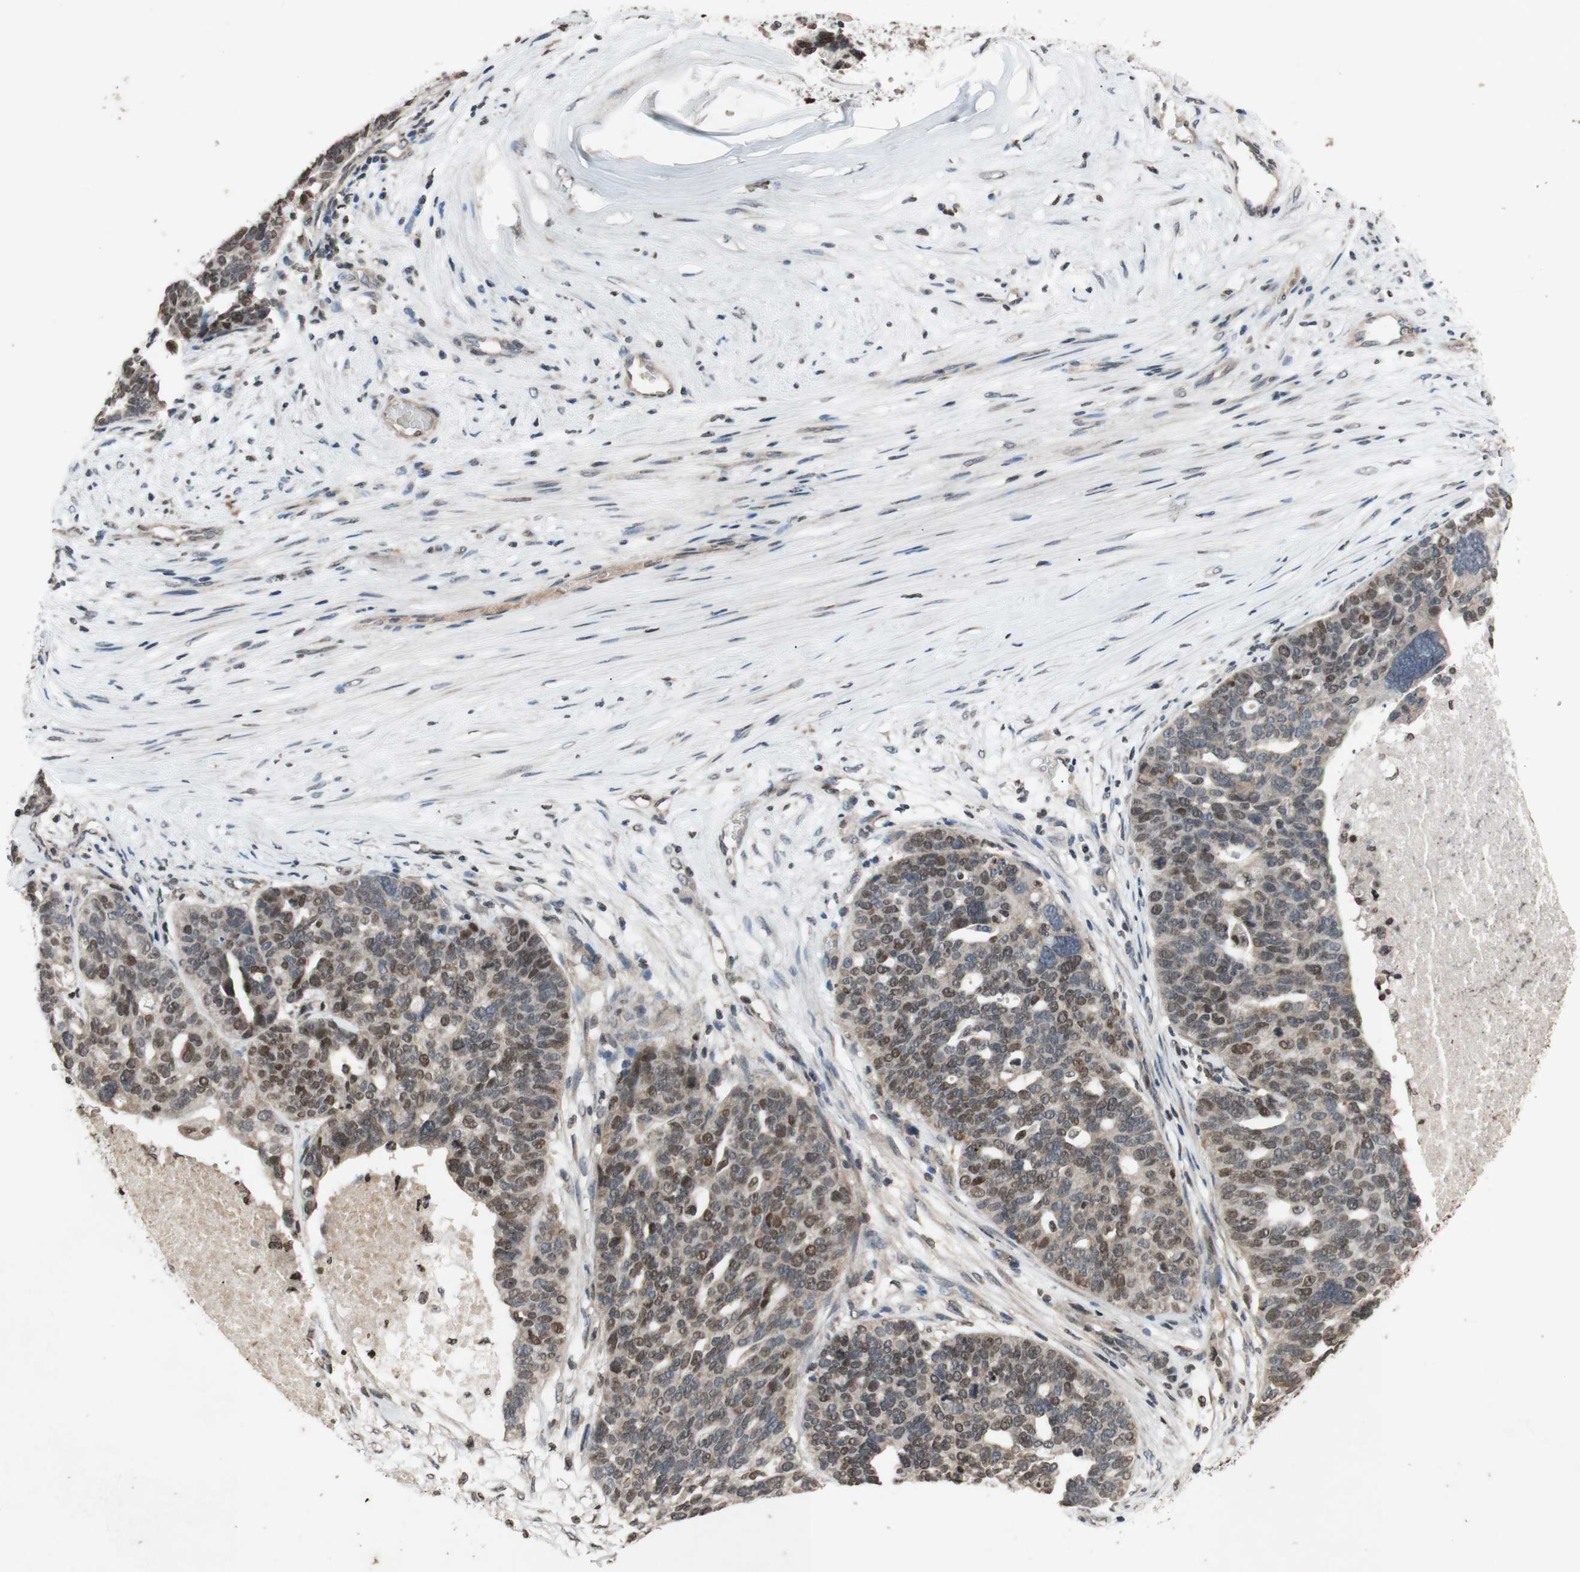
{"staining": {"intensity": "moderate", "quantity": "25%-75%", "location": "cytoplasmic/membranous,nuclear"}, "tissue": "ovarian cancer", "cell_type": "Tumor cells", "image_type": "cancer", "snomed": [{"axis": "morphology", "description": "Cystadenocarcinoma, serous, NOS"}, {"axis": "topography", "description": "Ovary"}], "caption": "The histopathology image demonstrates a brown stain indicating the presence of a protein in the cytoplasmic/membranous and nuclear of tumor cells in ovarian cancer (serous cystadenocarcinoma).", "gene": "MCM6", "patient": {"sex": "female", "age": 59}}